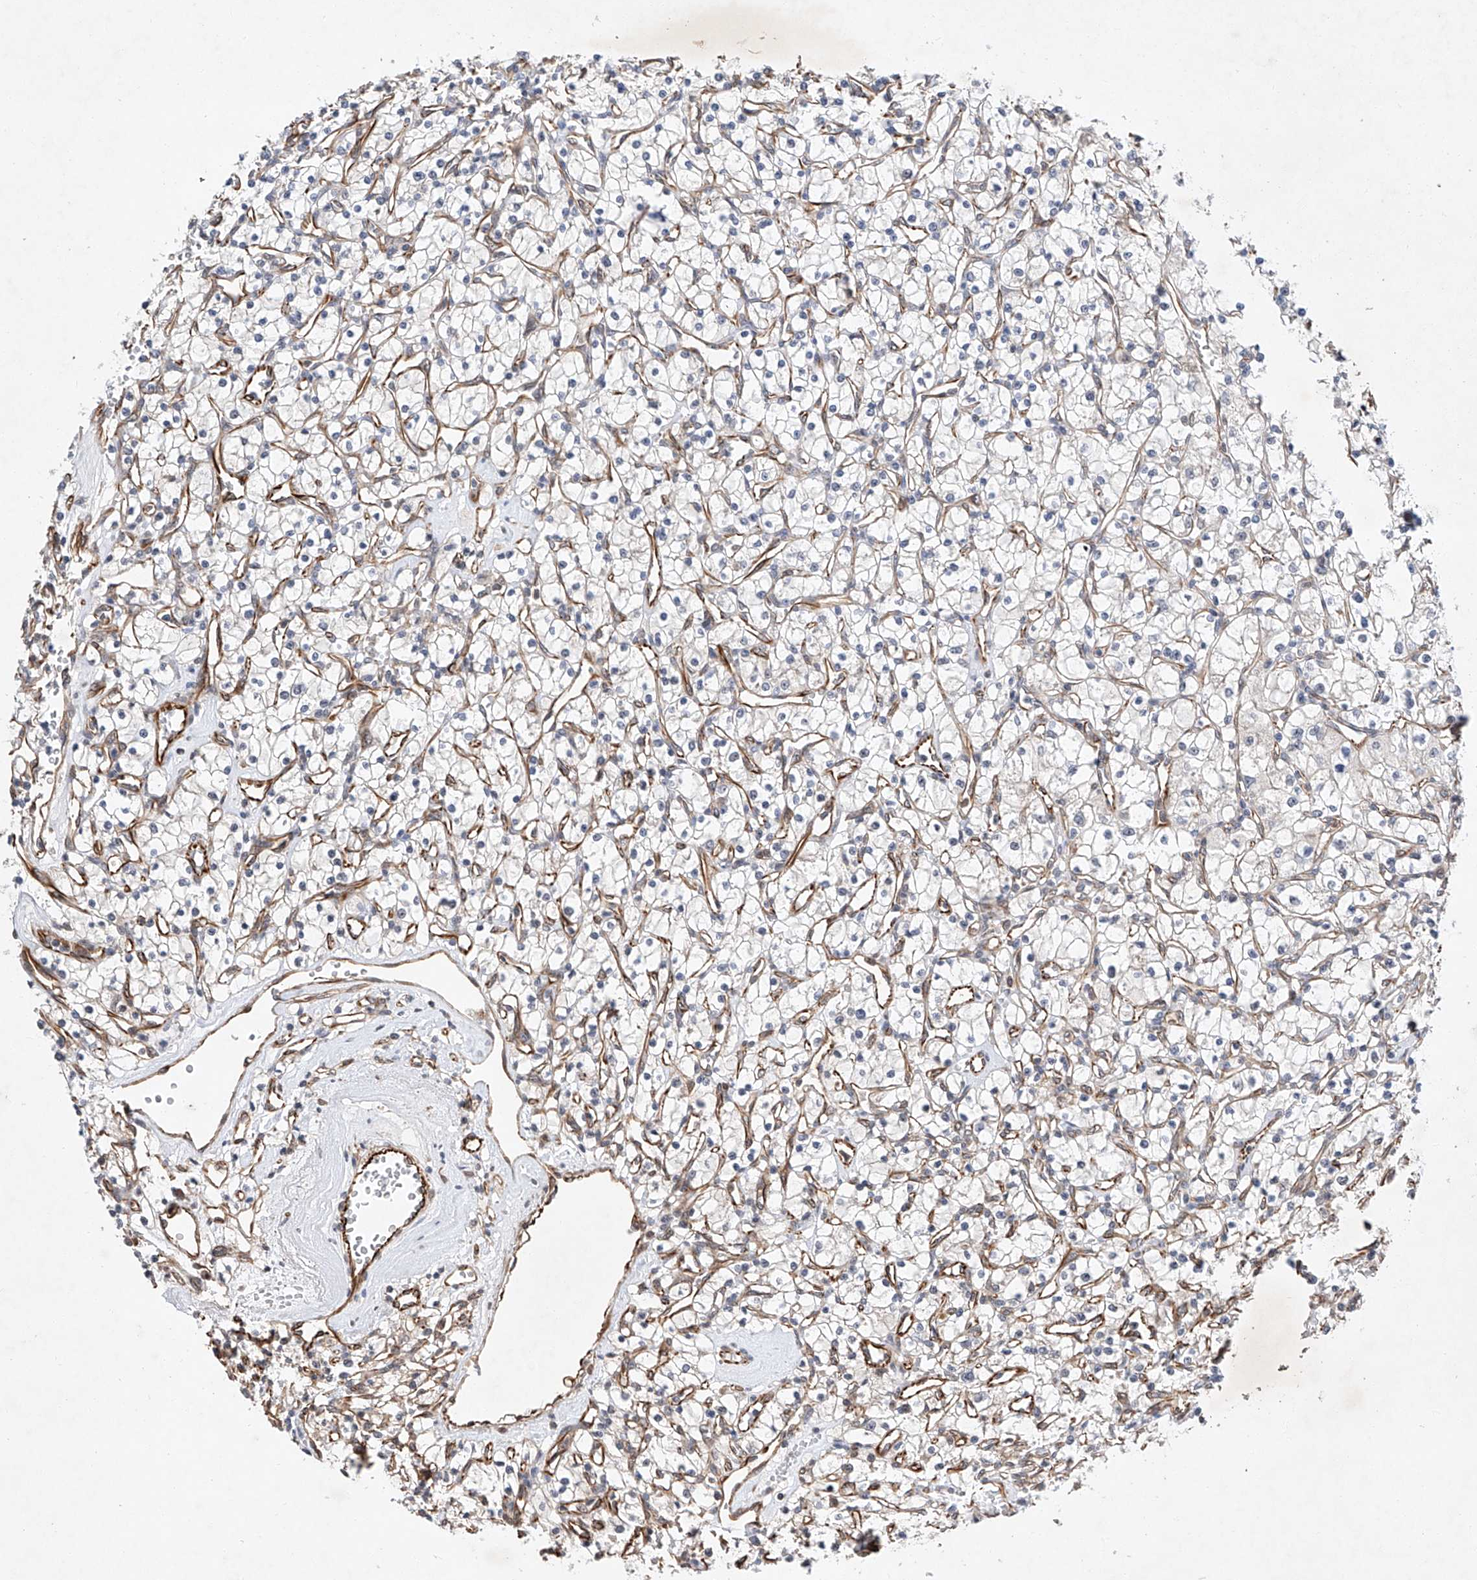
{"staining": {"intensity": "negative", "quantity": "none", "location": "none"}, "tissue": "renal cancer", "cell_type": "Tumor cells", "image_type": "cancer", "snomed": [{"axis": "morphology", "description": "Adenocarcinoma, NOS"}, {"axis": "topography", "description": "Kidney"}], "caption": "The image reveals no staining of tumor cells in renal adenocarcinoma. The staining was performed using DAB to visualize the protein expression in brown, while the nuclei were stained in blue with hematoxylin (Magnification: 20x).", "gene": "AMD1", "patient": {"sex": "female", "age": 59}}